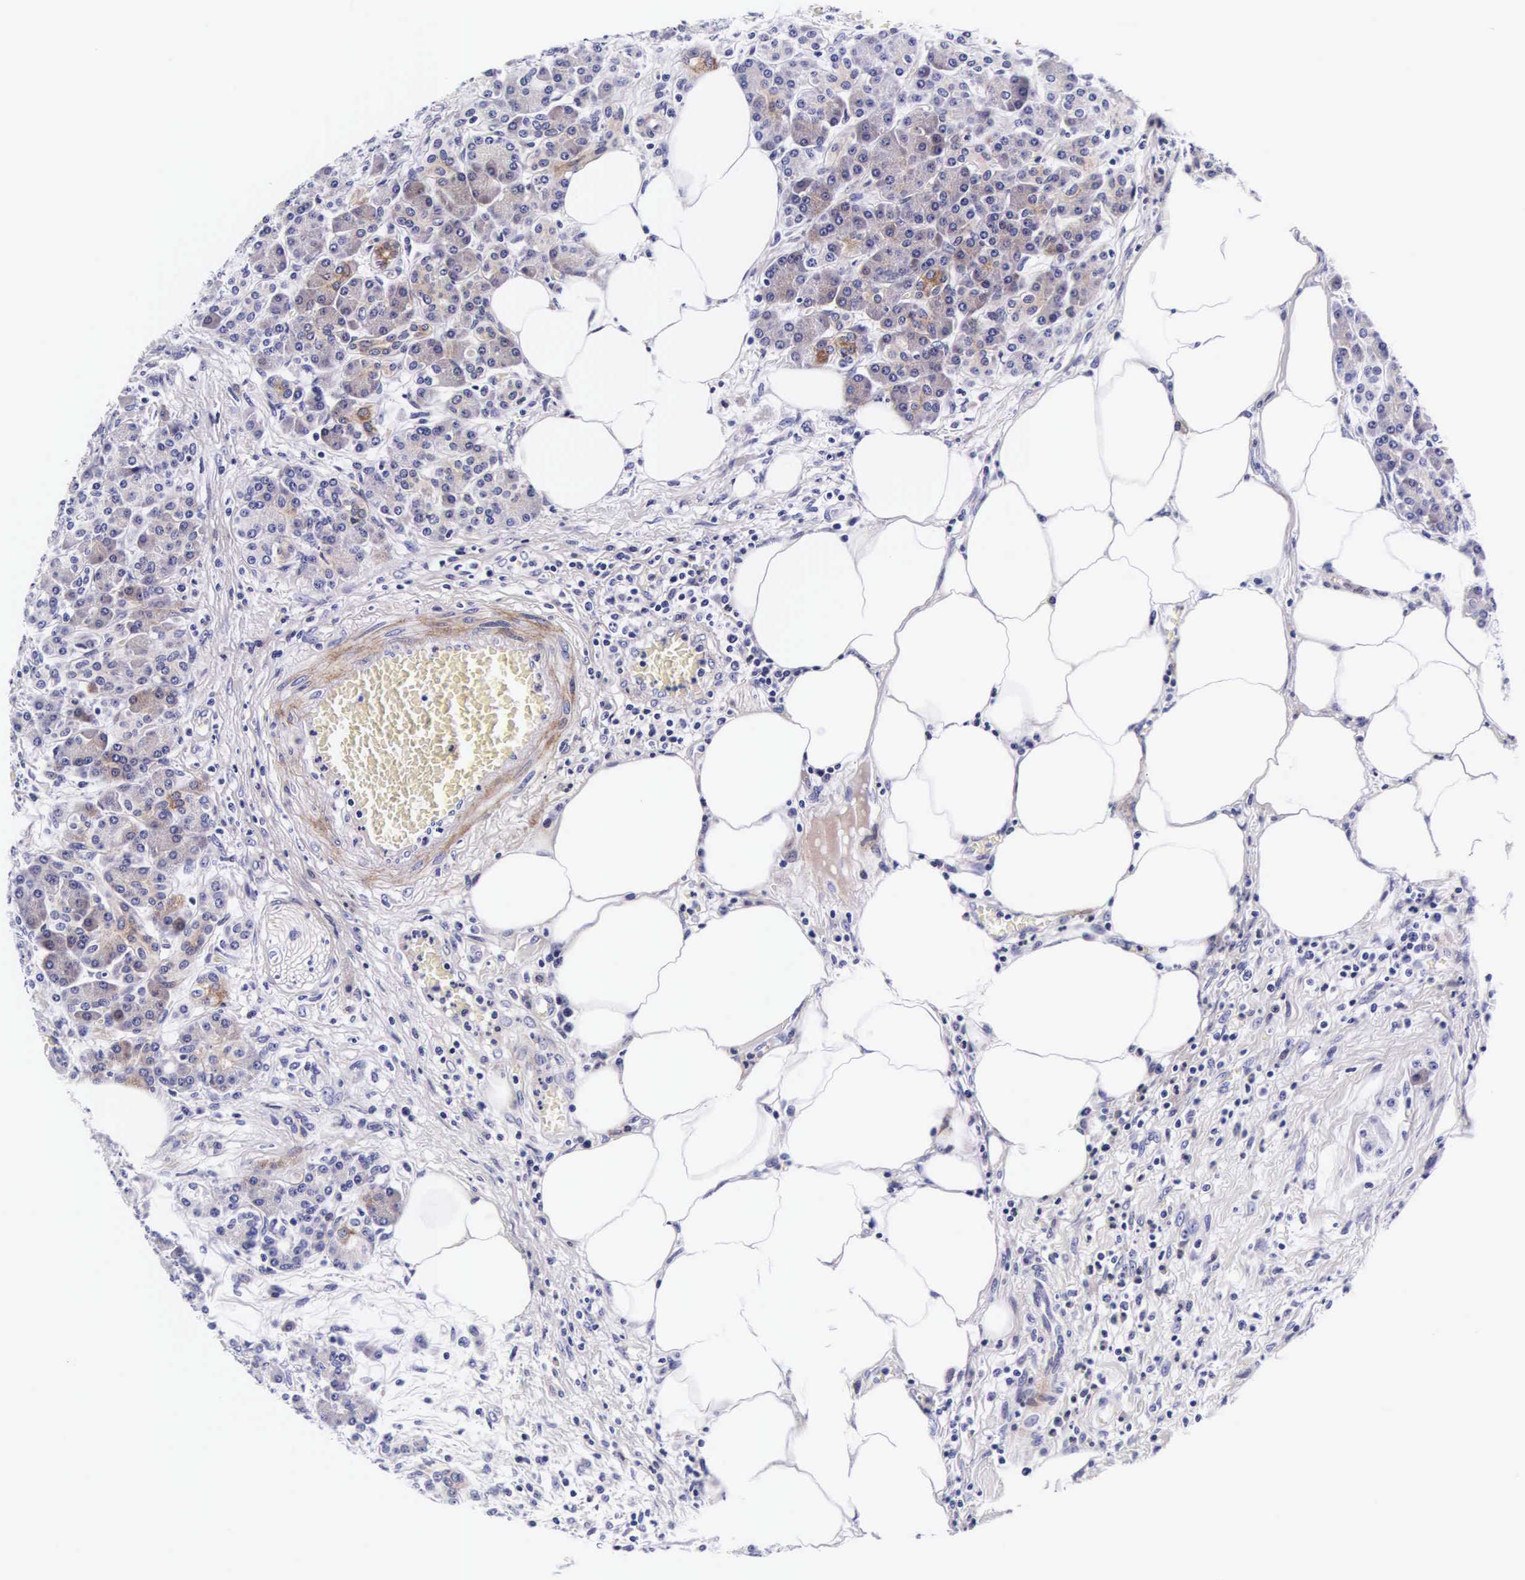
{"staining": {"intensity": "negative", "quantity": "none", "location": "none"}, "tissue": "pancreas", "cell_type": "Exocrine glandular cells", "image_type": "normal", "snomed": [{"axis": "morphology", "description": "Normal tissue, NOS"}, {"axis": "topography", "description": "Pancreas"}], "caption": "The immunohistochemistry (IHC) micrograph has no significant staining in exocrine glandular cells of pancreas.", "gene": "UPRT", "patient": {"sex": "female", "age": 73}}